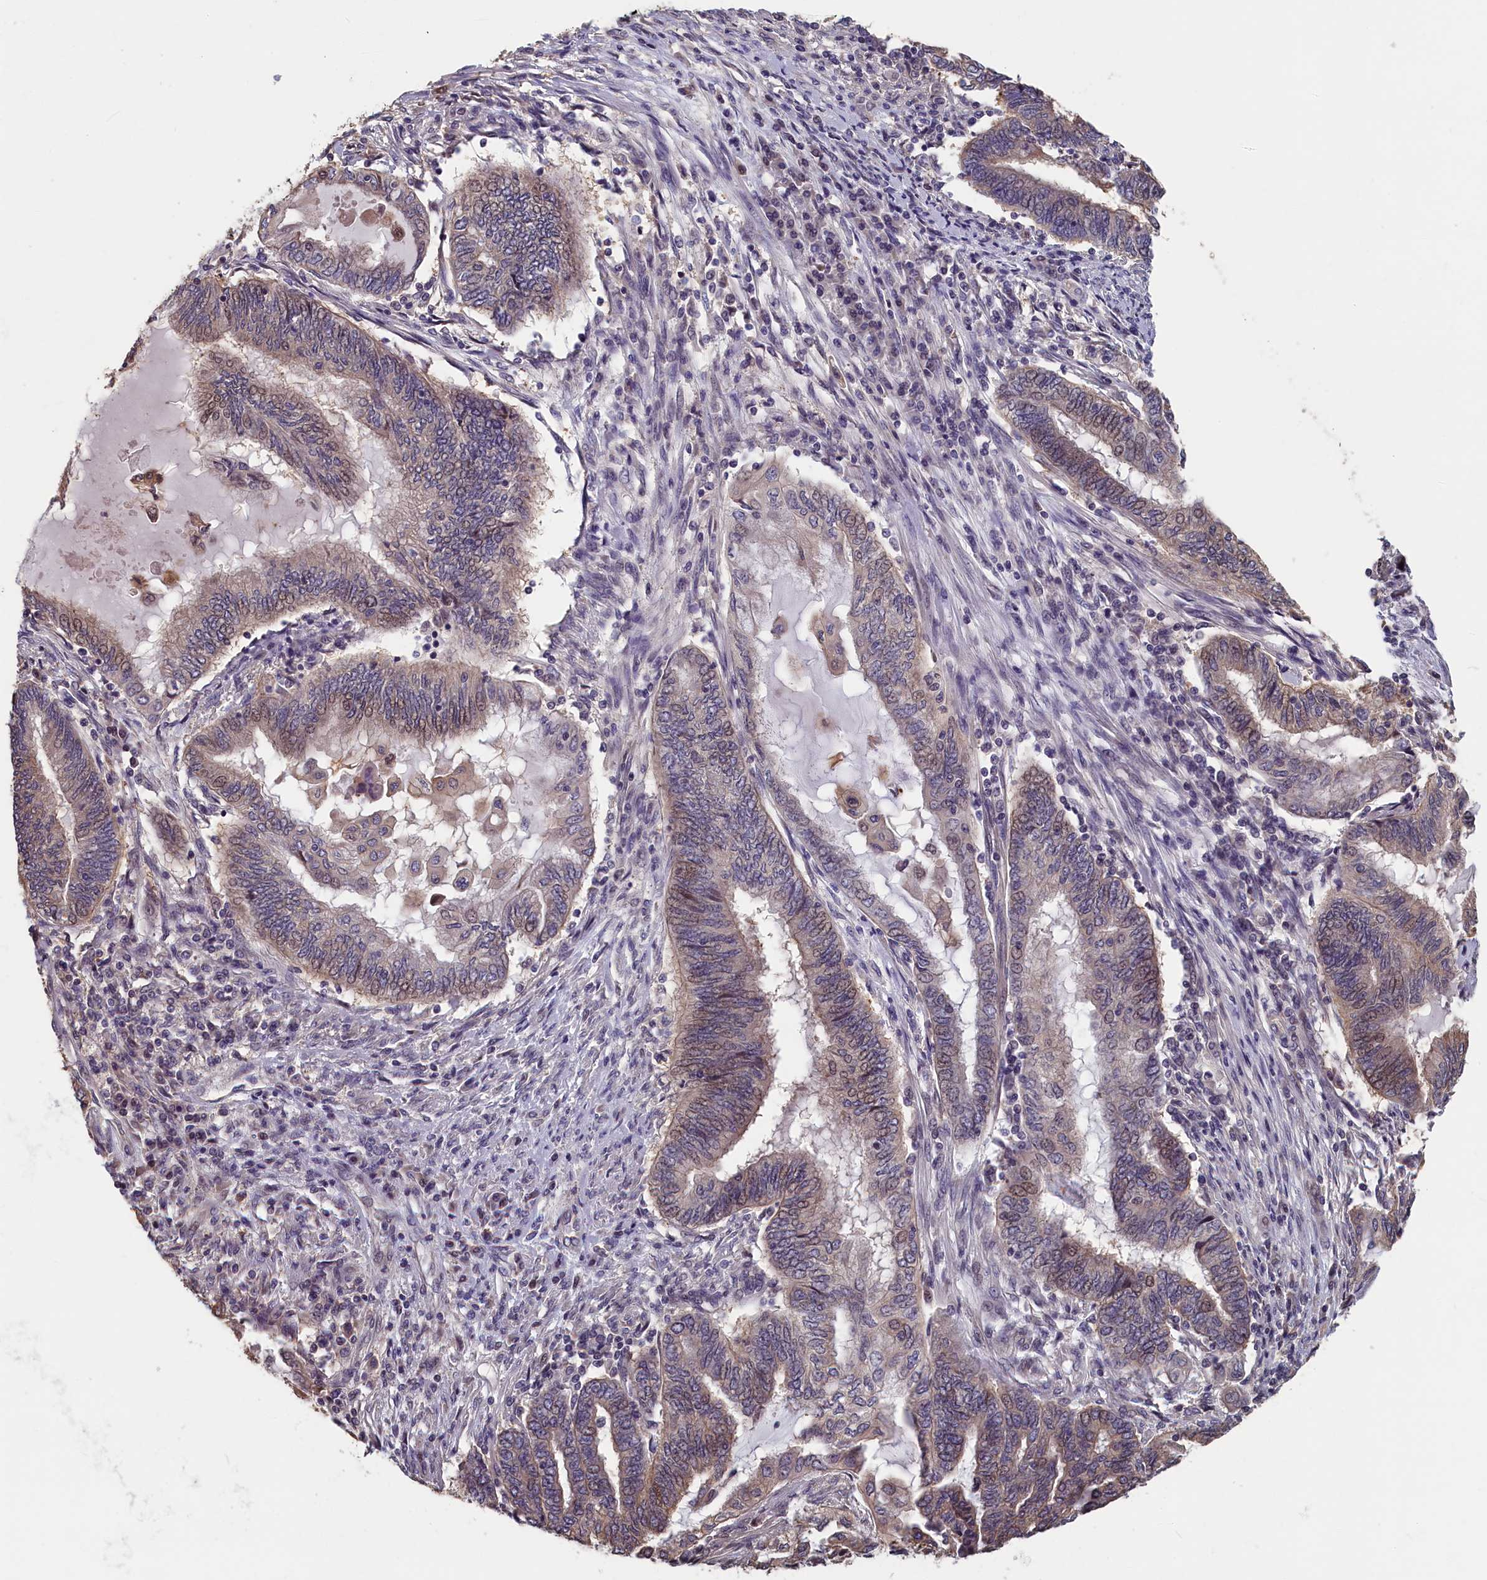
{"staining": {"intensity": "weak", "quantity": "25%-75%", "location": "nuclear"}, "tissue": "endometrial cancer", "cell_type": "Tumor cells", "image_type": "cancer", "snomed": [{"axis": "morphology", "description": "Adenocarcinoma, NOS"}, {"axis": "topography", "description": "Uterus"}, {"axis": "topography", "description": "Endometrium"}], "caption": "A micrograph of human endometrial cancer (adenocarcinoma) stained for a protein reveals weak nuclear brown staining in tumor cells. The protein is shown in brown color, while the nuclei are stained blue.", "gene": "TMEM116", "patient": {"sex": "female", "age": 70}}